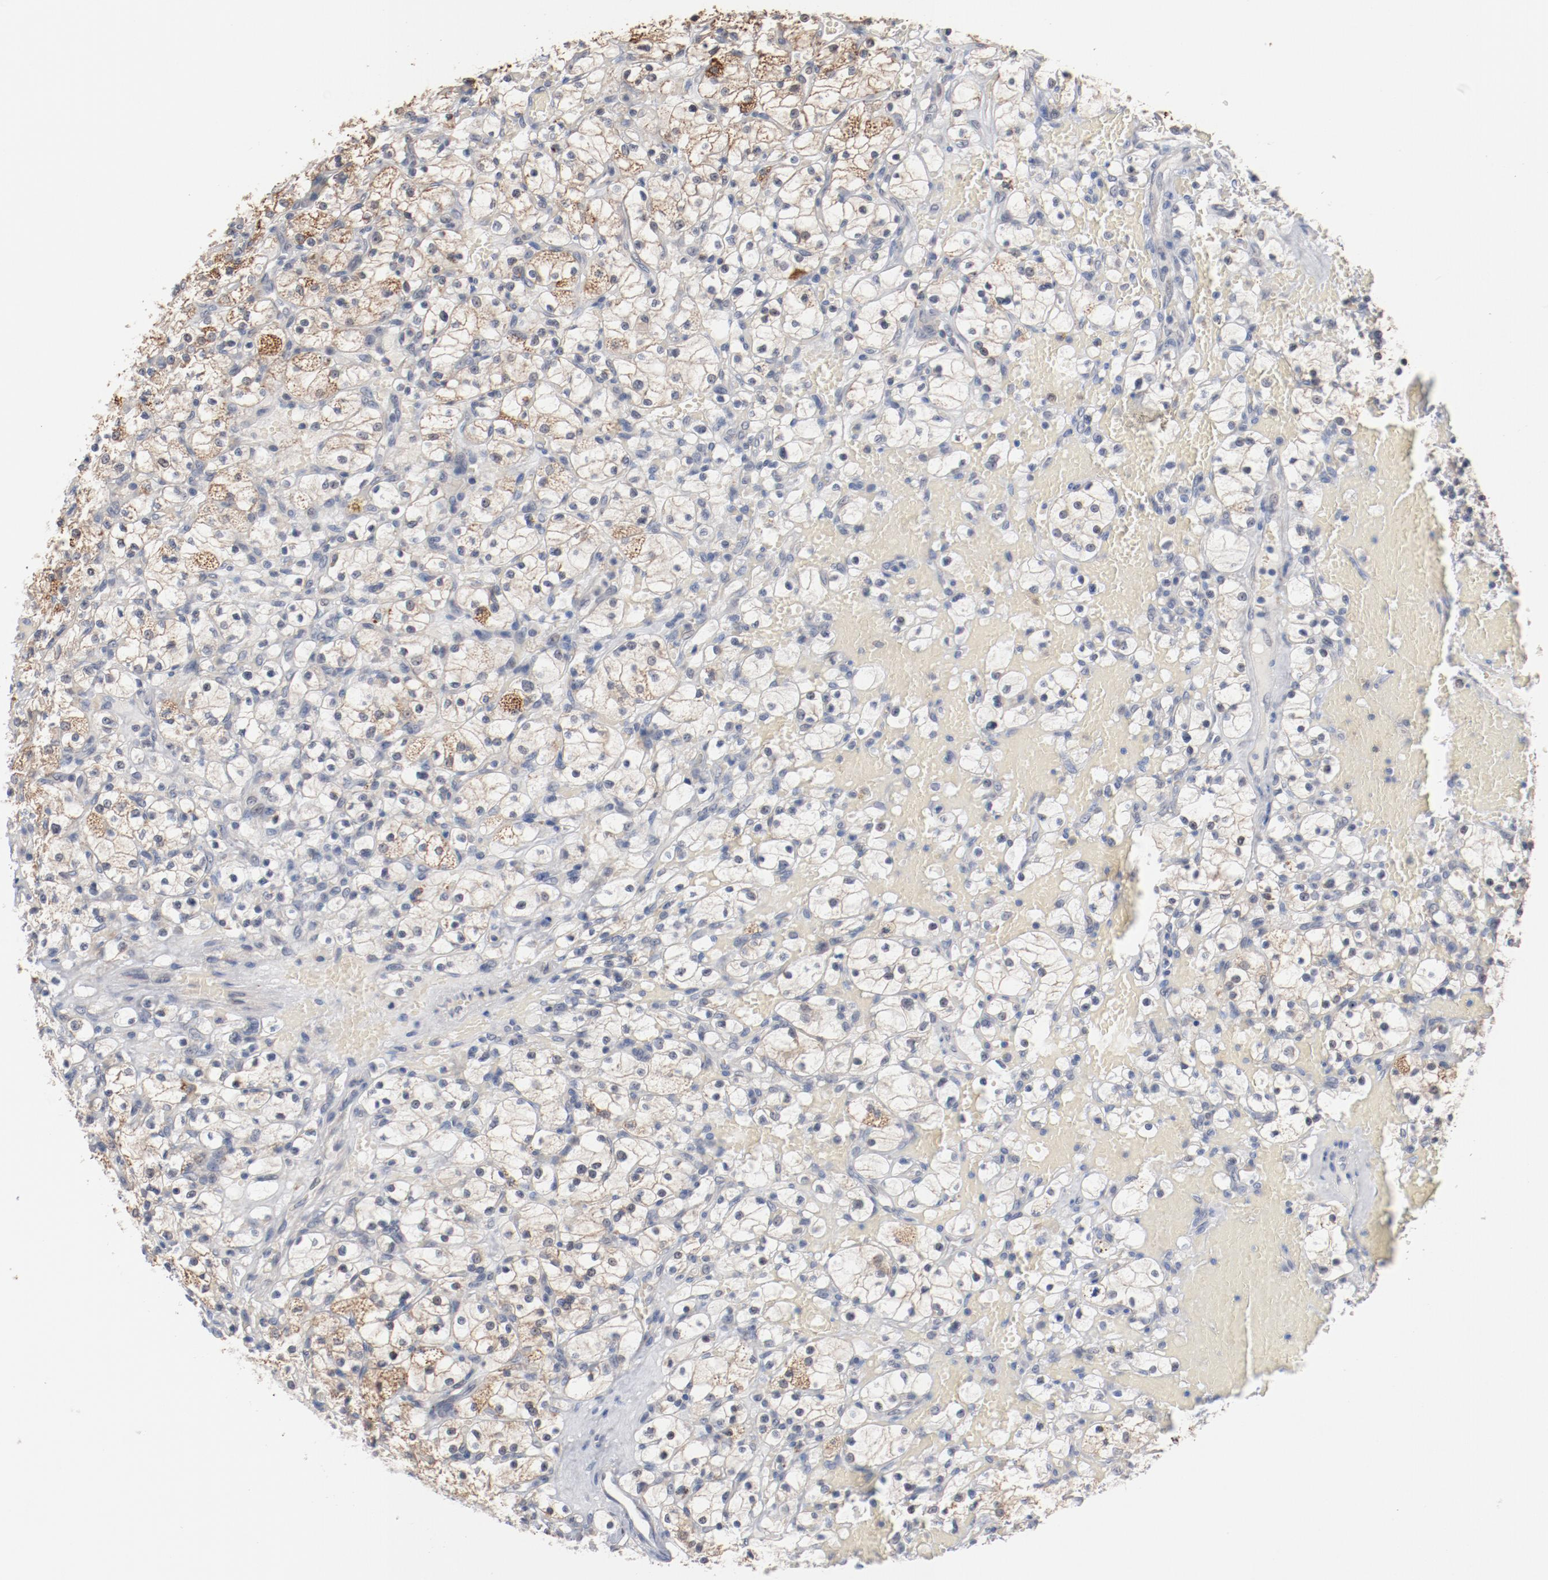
{"staining": {"intensity": "moderate", "quantity": "<25%", "location": "cytoplasmic/membranous"}, "tissue": "renal cancer", "cell_type": "Tumor cells", "image_type": "cancer", "snomed": [{"axis": "morphology", "description": "Adenocarcinoma, NOS"}, {"axis": "topography", "description": "Kidney"}], "caption": "The immunohistochemical stain shows moderate cytoplasmic/membranous expression in tumor cells of adenocarcinoma (renal) tissue.", "gene": "ERICH1", "patient": {"sex": "female", "age": 83}}